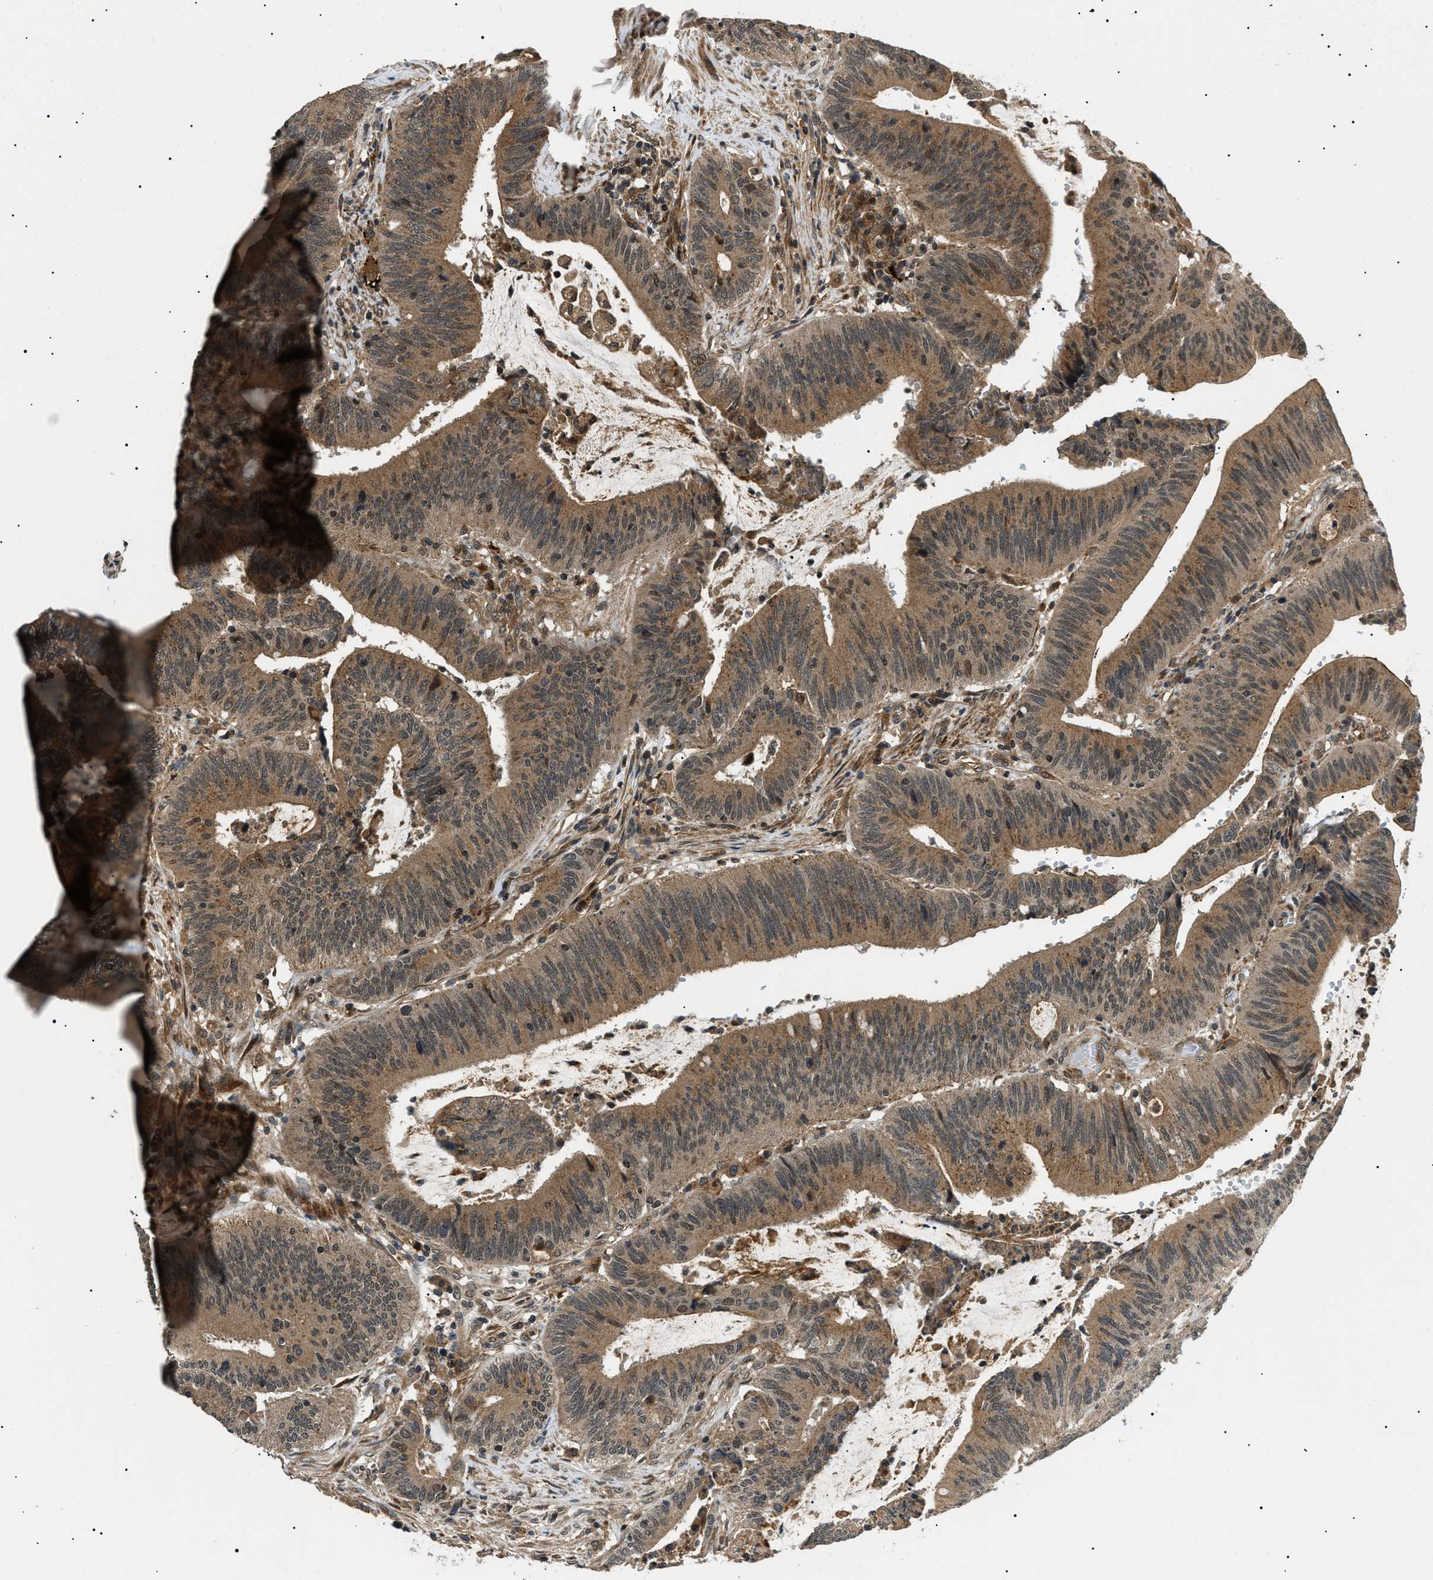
{"staining": {"intensity": "moderate", "quantity": ">75%", "location": "cytoplasmic/membranous"}, "tissue": "colorectal cancer", "cell_type": "Tumor cells", "image_type": "cancer", "snomed": [{"axis": "morphology", "description": "Normal tissue, NOS"}, {"axis": "morphology", "description": "Adenocarcinoma, NOS"}, {"axis": "topography", "description": "Rectum"}], "caption": "Tumor cells show medium levels of moderate cytoplasmic/membranous staining in about >75% of cells in human colorectal cancer (adenocarcinoma).", "gene": "ATP6AP1", "patient": {"sex": "female", "age": 66}}